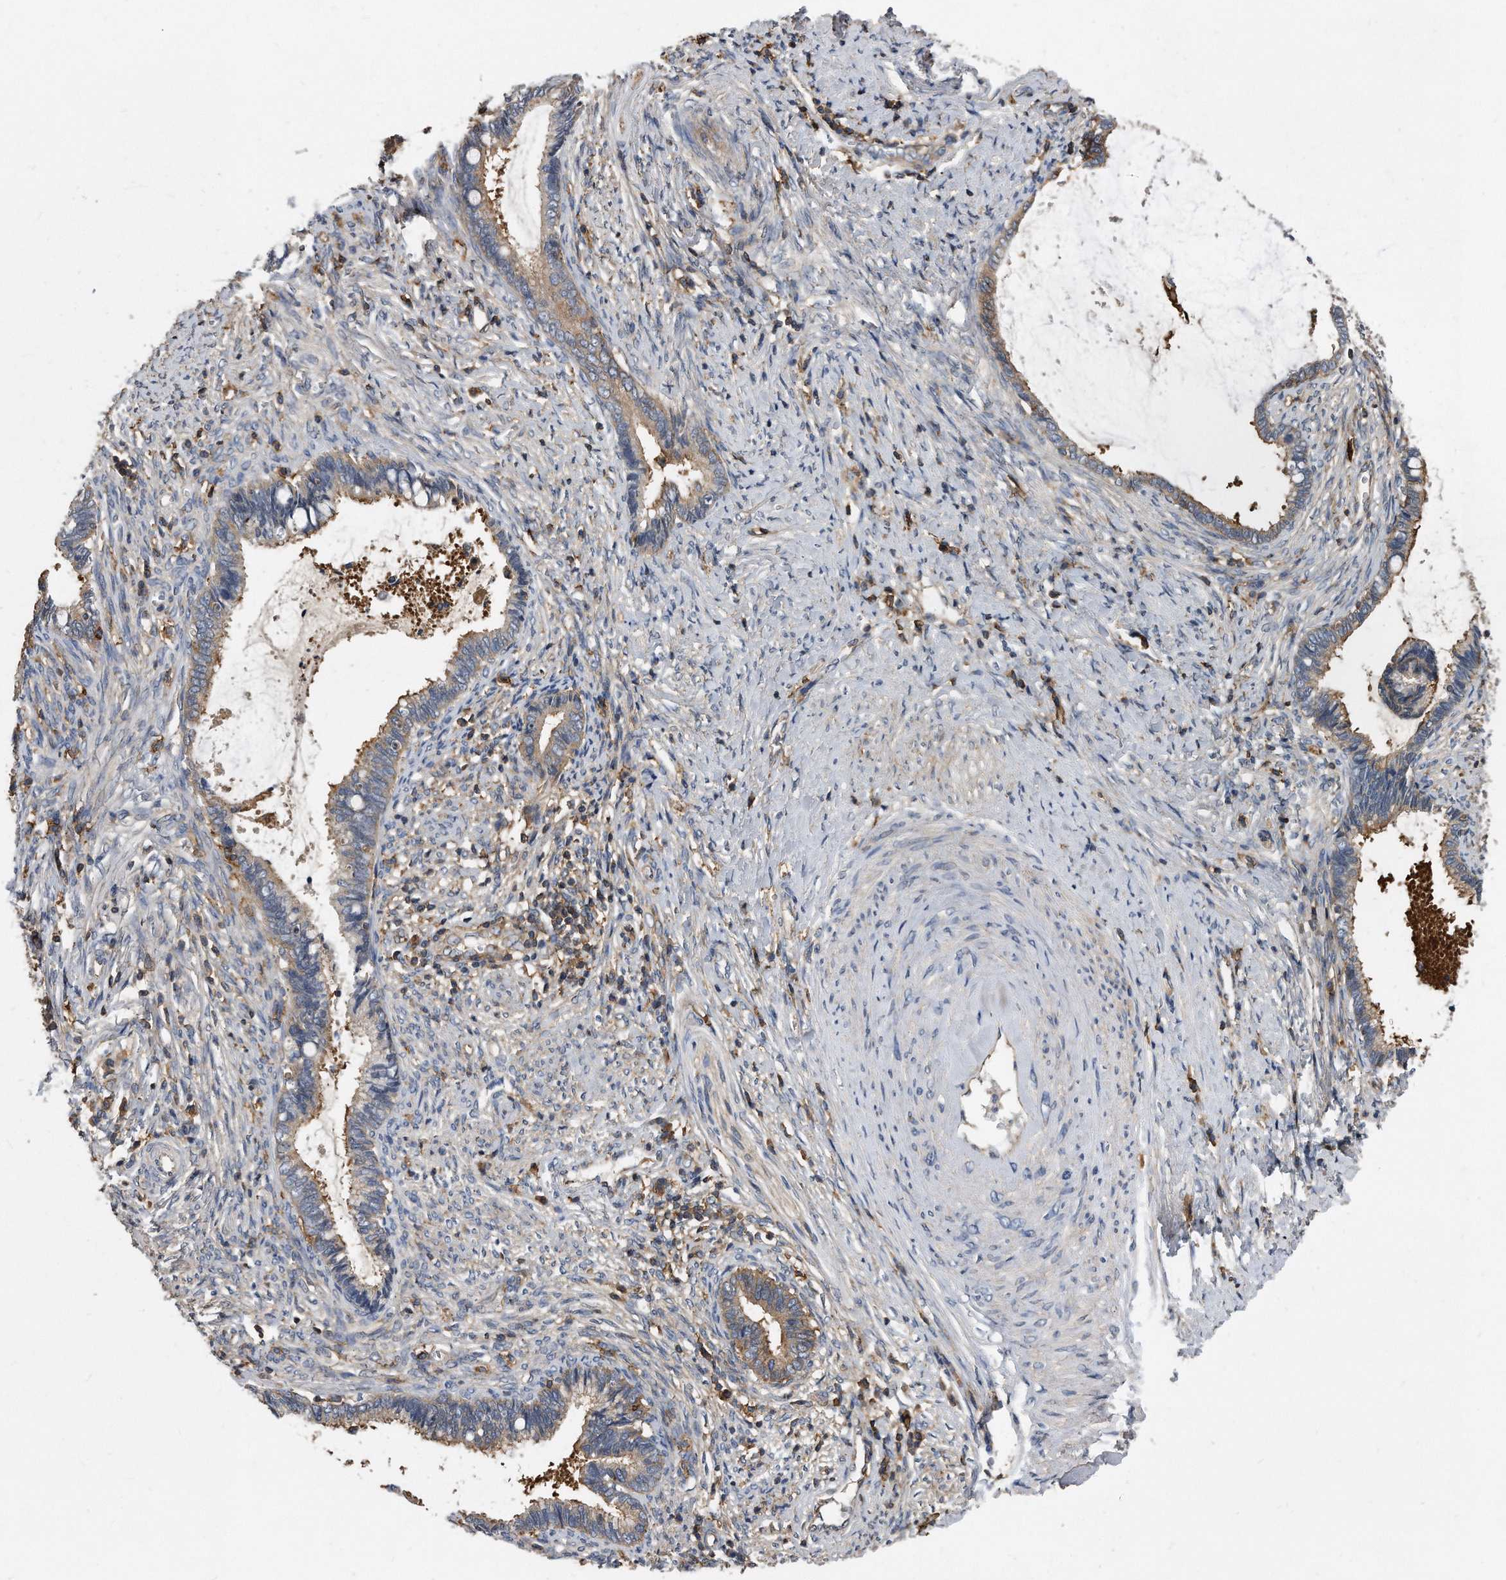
{"staining": {"intensity": "weak", "quantity": "25%-75%", "location": "cytoplasmic/membranous"}, "tissue": "cervical cancer", "cell_type": "Tumor cells", "image_type": "cancer", "snomed": [{"axis": "morphology", "description": "Adenocarcinoma, NOS"}, {"axis": "topography", "description": "Cervix"}], "caption": "Human cervical cancer stained with a brown dye exhibits weak cytoplasmic/membranous positive expression in approximately 25%-75% of tumor cells.", "gene": "ATG5", "patient": {"sex": "female", "age": 44}}